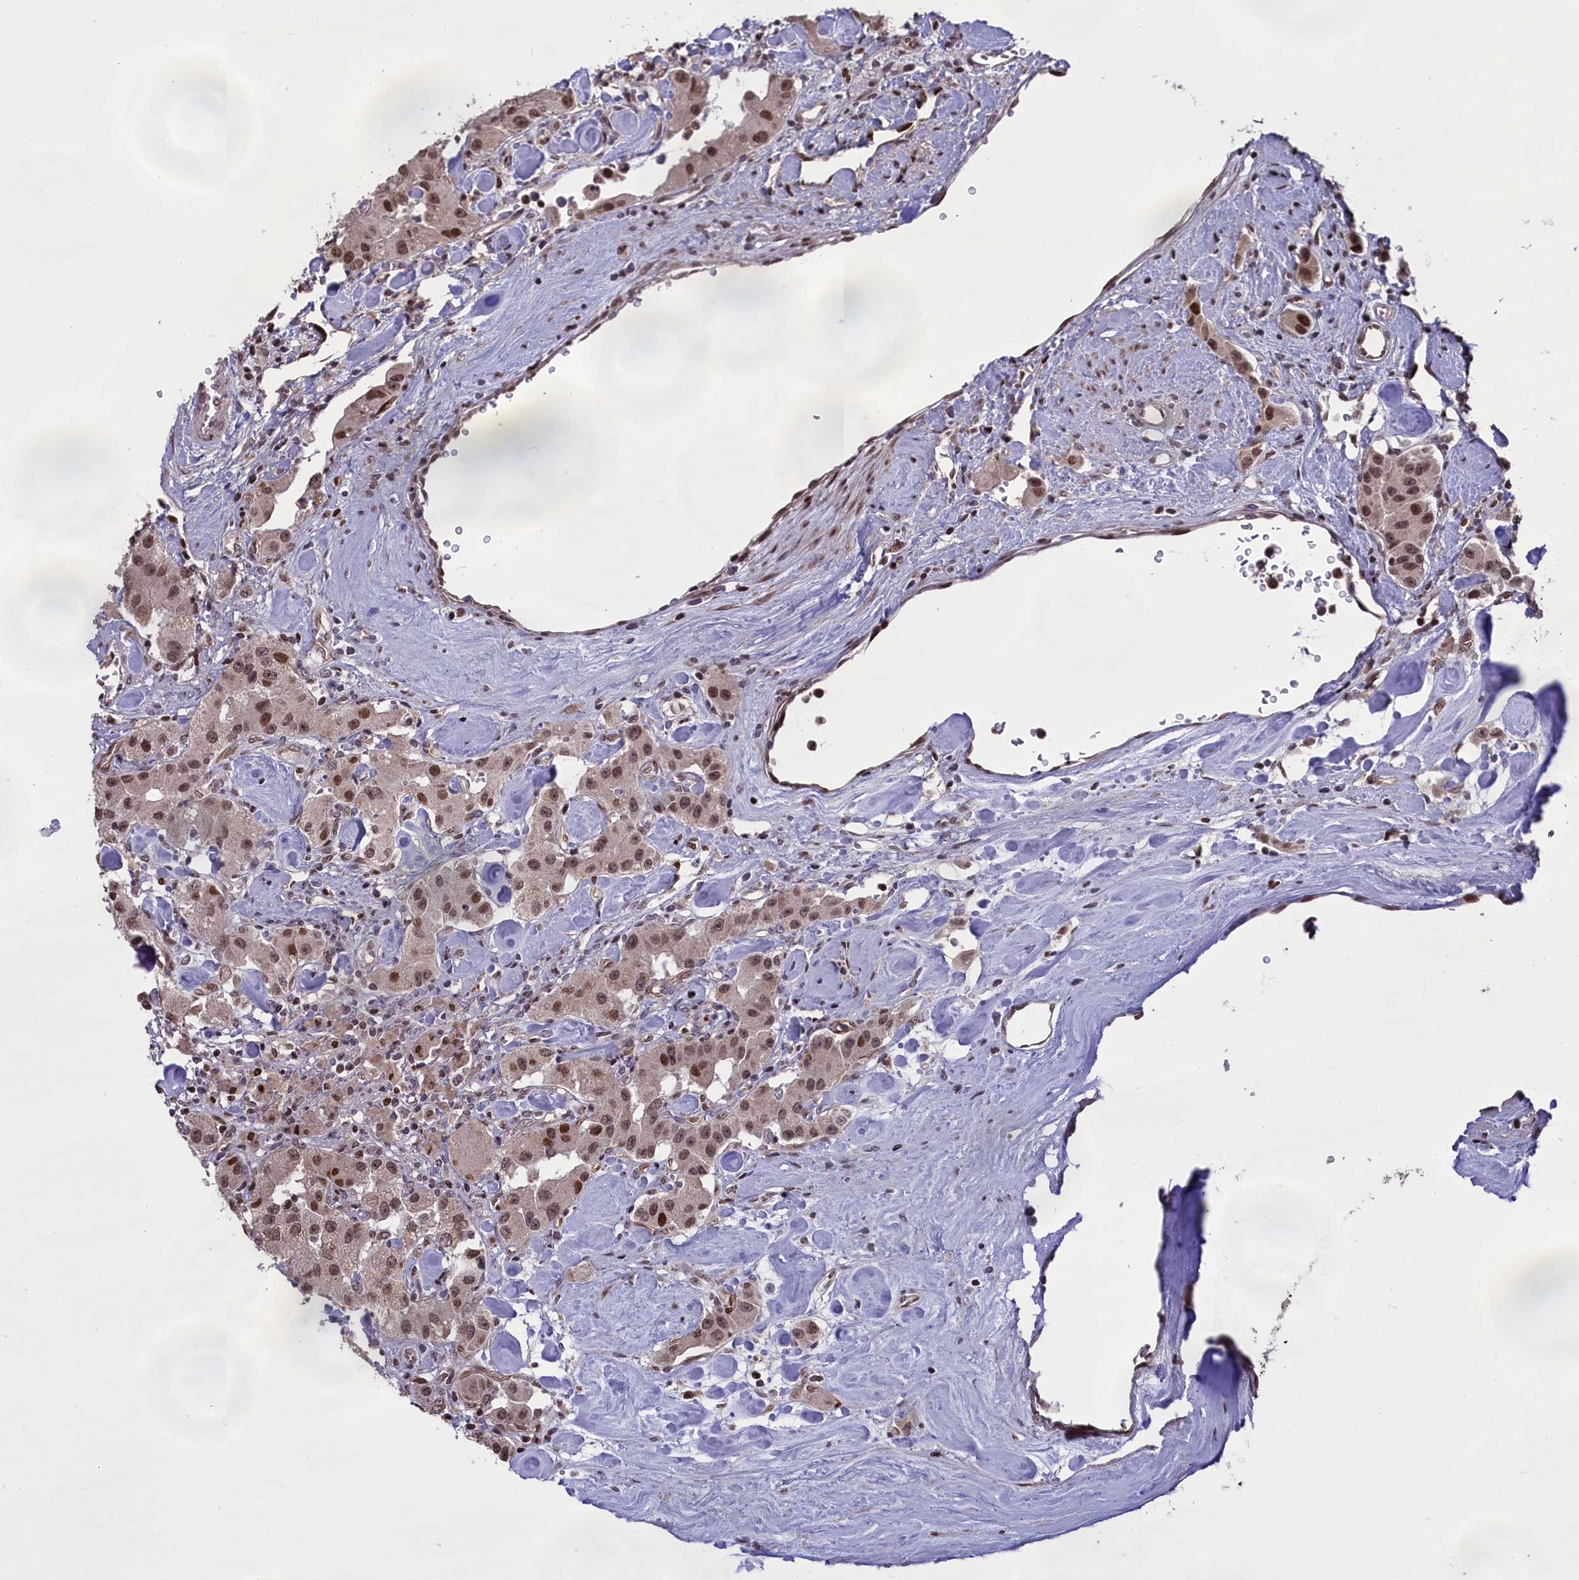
{"staining": {"intensity": "moderate", "quantity": ">75%", "location": "nuclear"}, "tissue": "carcinoid", "cell_type": "Tumor cells", "image_type": "cancer", "snomed": [{"axis": "morphology", "description": "Carcinoid, malignant, NOS"}, {"axis": "topography", "description": "Pancreas"}], "caption": "Tumor cells display moderate nuclear positivity in approximately >75% of cells in carcinoid (malignant).", "gene": "RELB", "patient": {"sex": "male", "age": 41}}